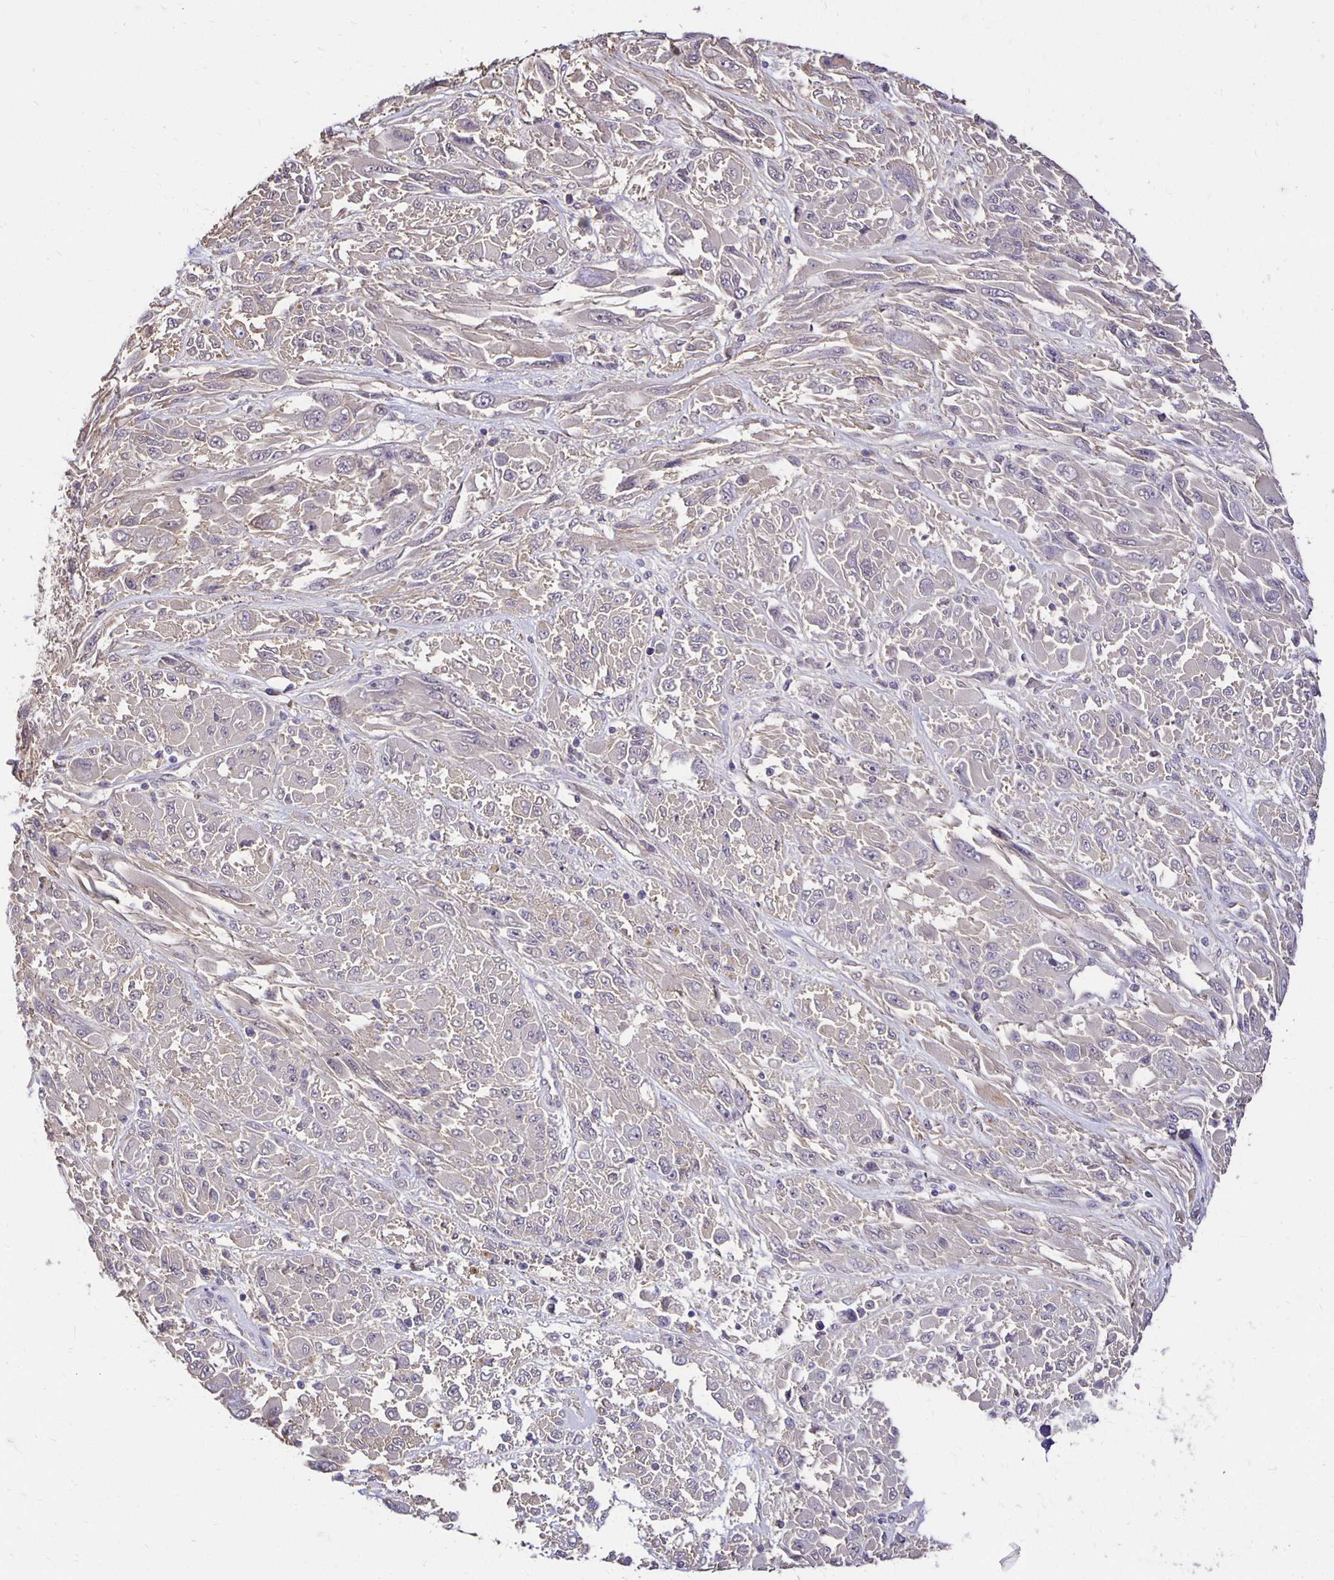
{"staining": {"intensity": "negative", "quantity": "none", "location": "none"}, "tissue": "melanoma", "cell_type": "Tumor cells", "image_type": "cancer", "snomed": [{"axis": "morphology", "description": "Malignant melanoma, NOS"}, {"axis": "topography", "description": "Skin"}], "caption": "A histopathology image of human malignant melanoma is negative for staining in tumor cells.", "gene": "PNPLA3", "patient": {"sex": "female", "age": 91}}